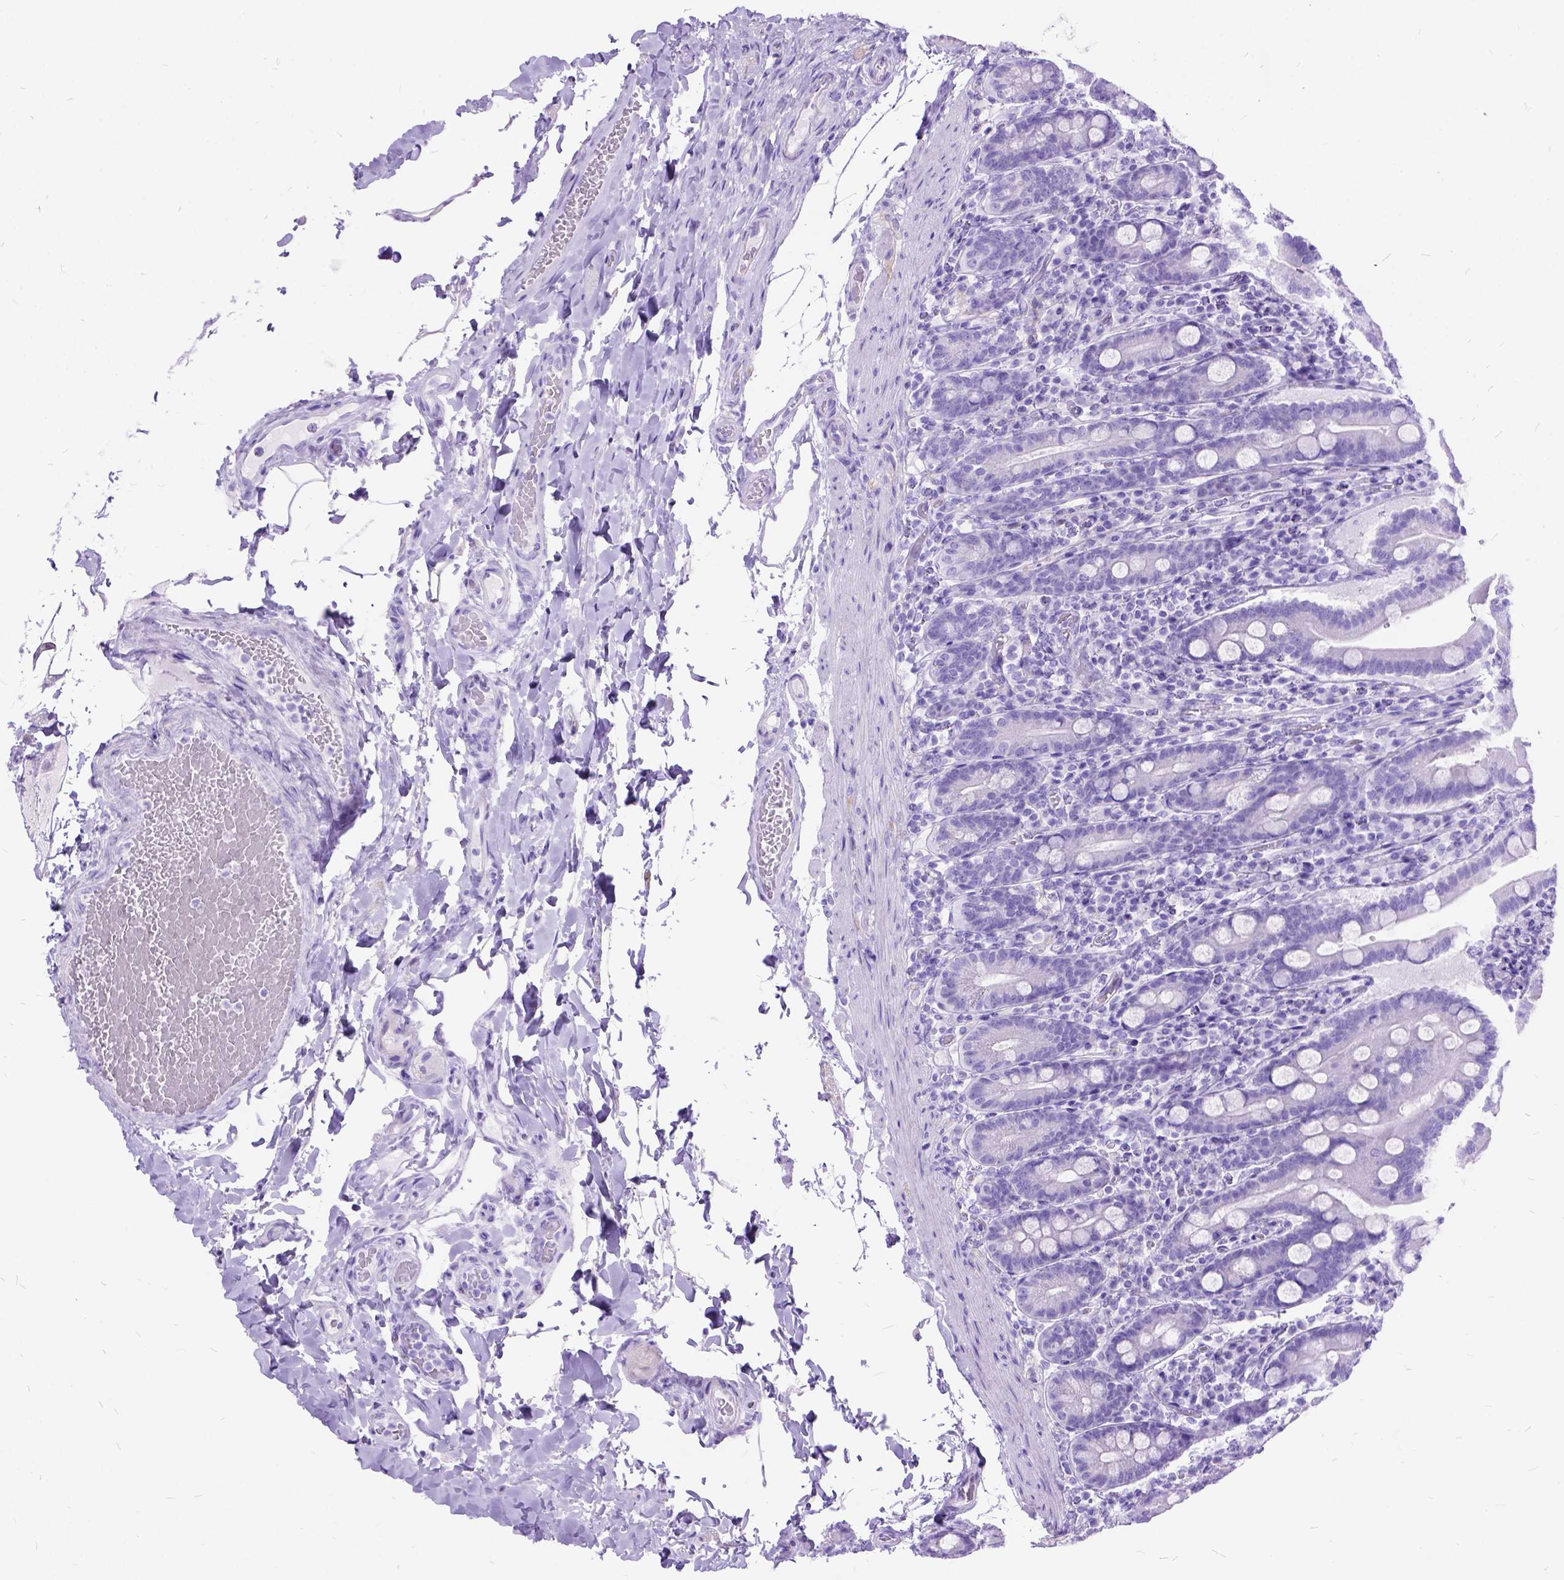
{"staining": {"intensity": "negative", "quantity": "none", "location": "none"}, "tissue": "small intestine", "cell_type": "Glandular cells", "image_type": "normal", "snomed": [{"axis": "morphology", "description": "Normal tissue, NOS"}, {"axis": "topography", "description": "Small intestine"}], "caption": "High power microscopy photomicrograph of an immunohistochemistry micrograph of normal small intestine, revealing no significant expression in glandular cells.", "gene": "DNAH2", "patient": {"sex": "male", "age": 26}}